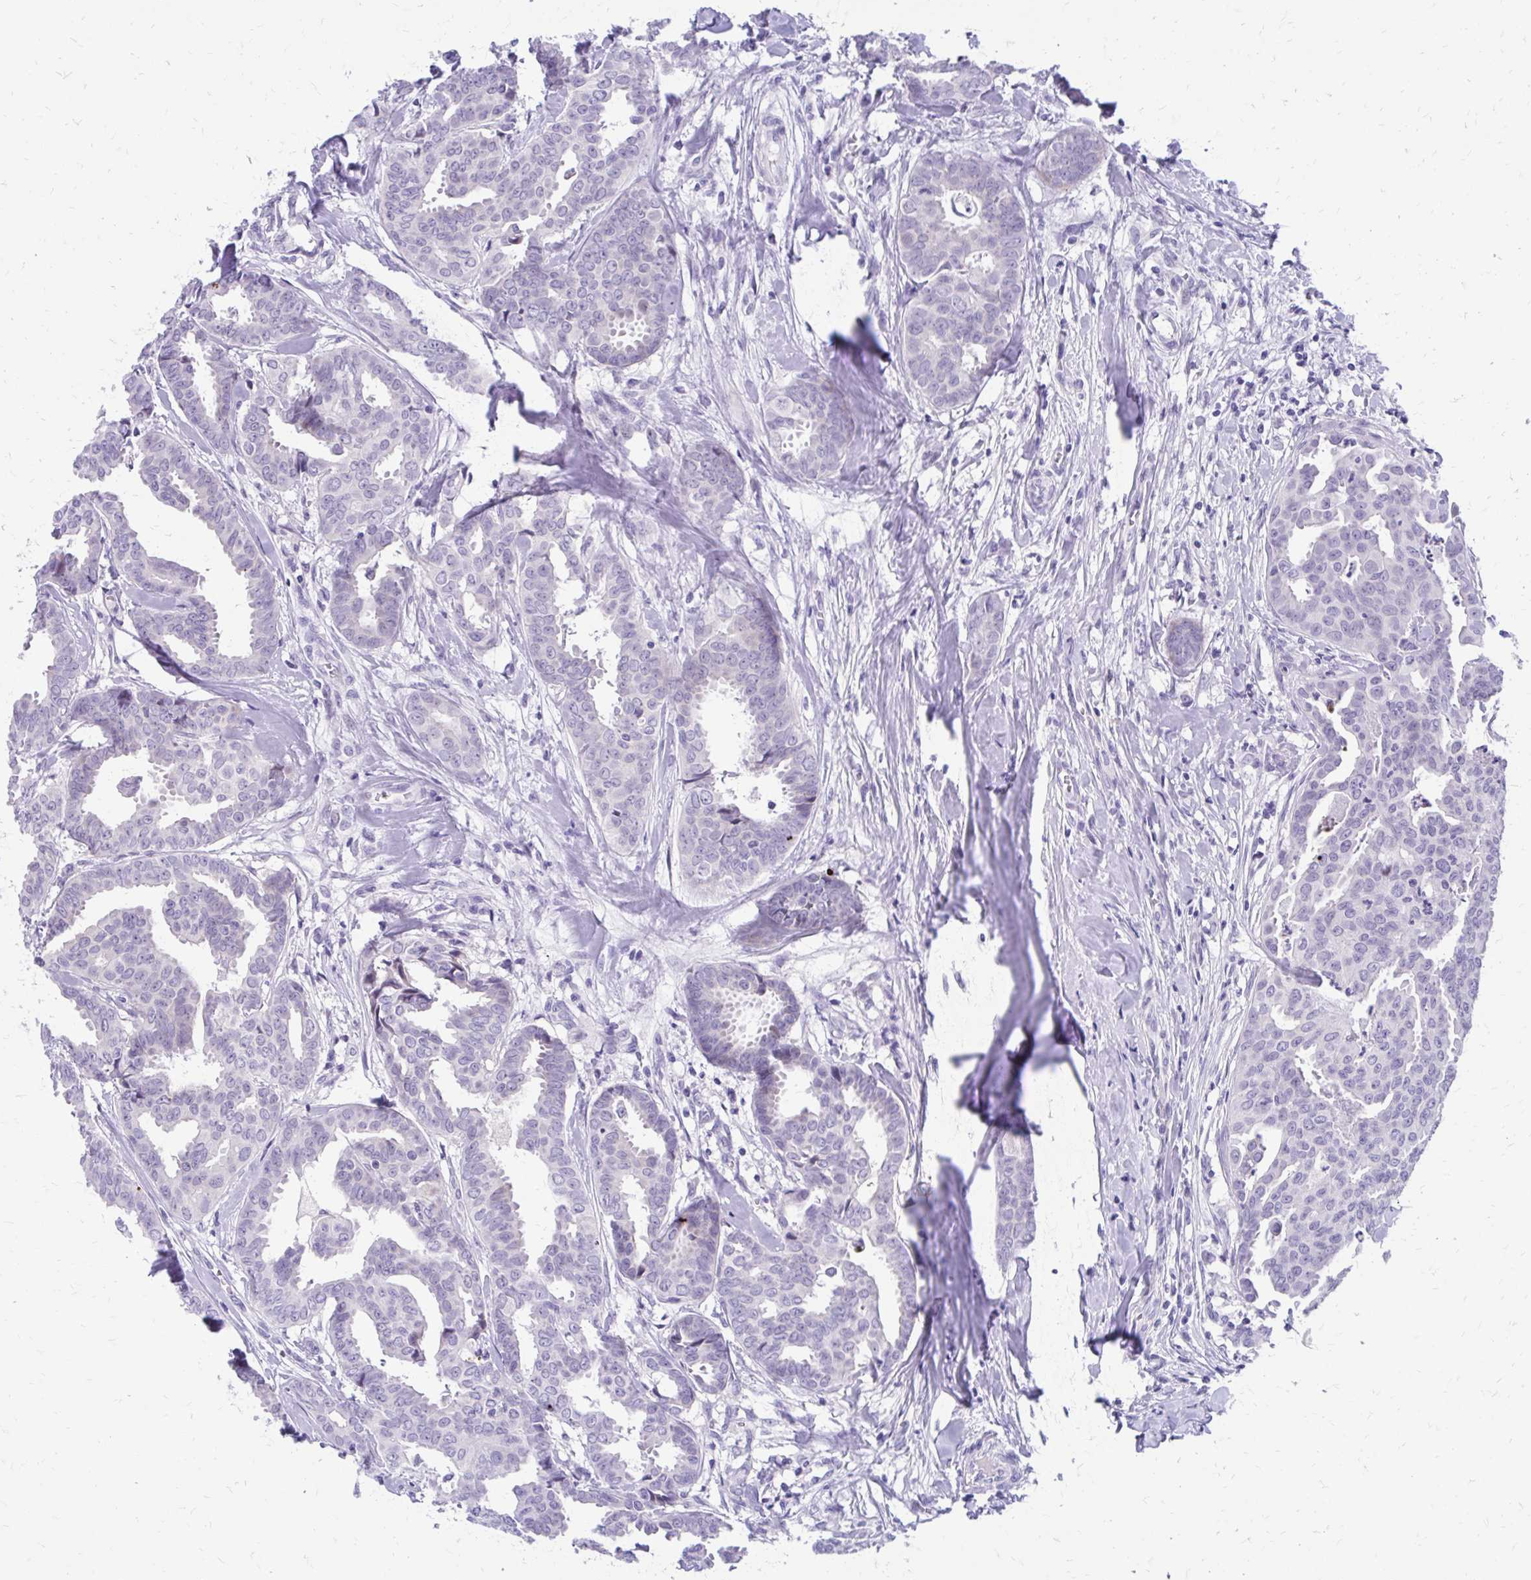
{"staining": {"intensity": "negative", "quantity": "none", "location": "none"}, "tissue": "breast cancer", "cell_type": "Tumor cells", "image_type": "cancer", "snomed": [{"axis": "morphology", "description": "Duct carcinoma"}, {"axis": "topography", "description": "Breast"}], "caption": "This is a histopathology image of immunohistochemistry staining of breast cancer (invasive ductal carcinoma), which shows no staining in tumor cells.", "gene": "LCN15", "patient": {"sex": "female", "age": 45}}